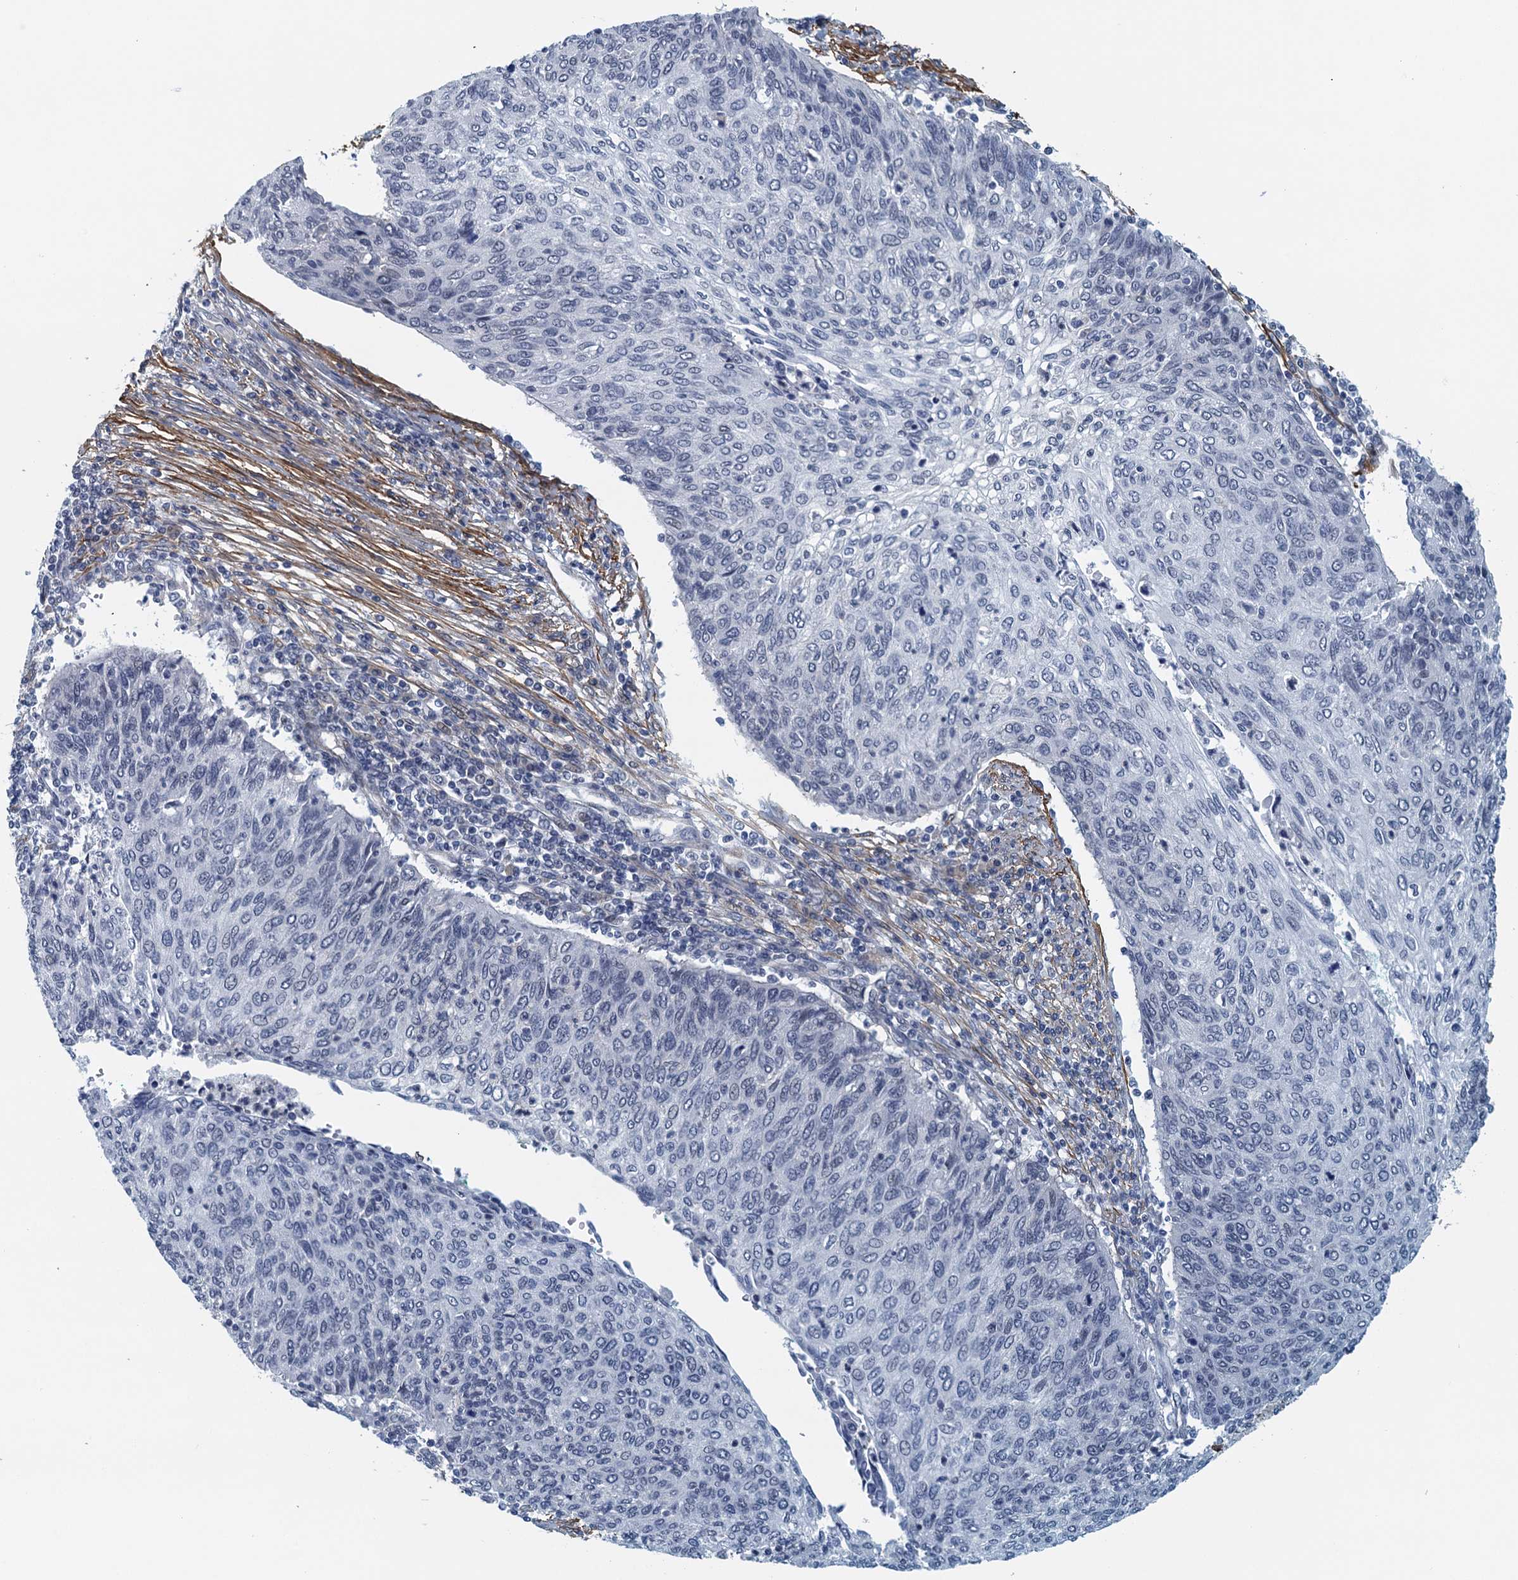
{"staining": {"intensity": "negative", "quantity": "none", "location": "none"}, "tissue": "cervical cancer", "cell_type": "Tumor cells", "image_type": "cancer", "snomed": [{"axis": "morphology", "description": "Squamous cell carcinoma, NOS"}, {"axis": "topography", "description": "Cervix"}], "caption": "This is an IHC micrograph of human squamous cell carcinoma (cervical). There is no expression in tumor cells.", "gene": "ALG2", "patient": {"sex": "female", "age": 38}}